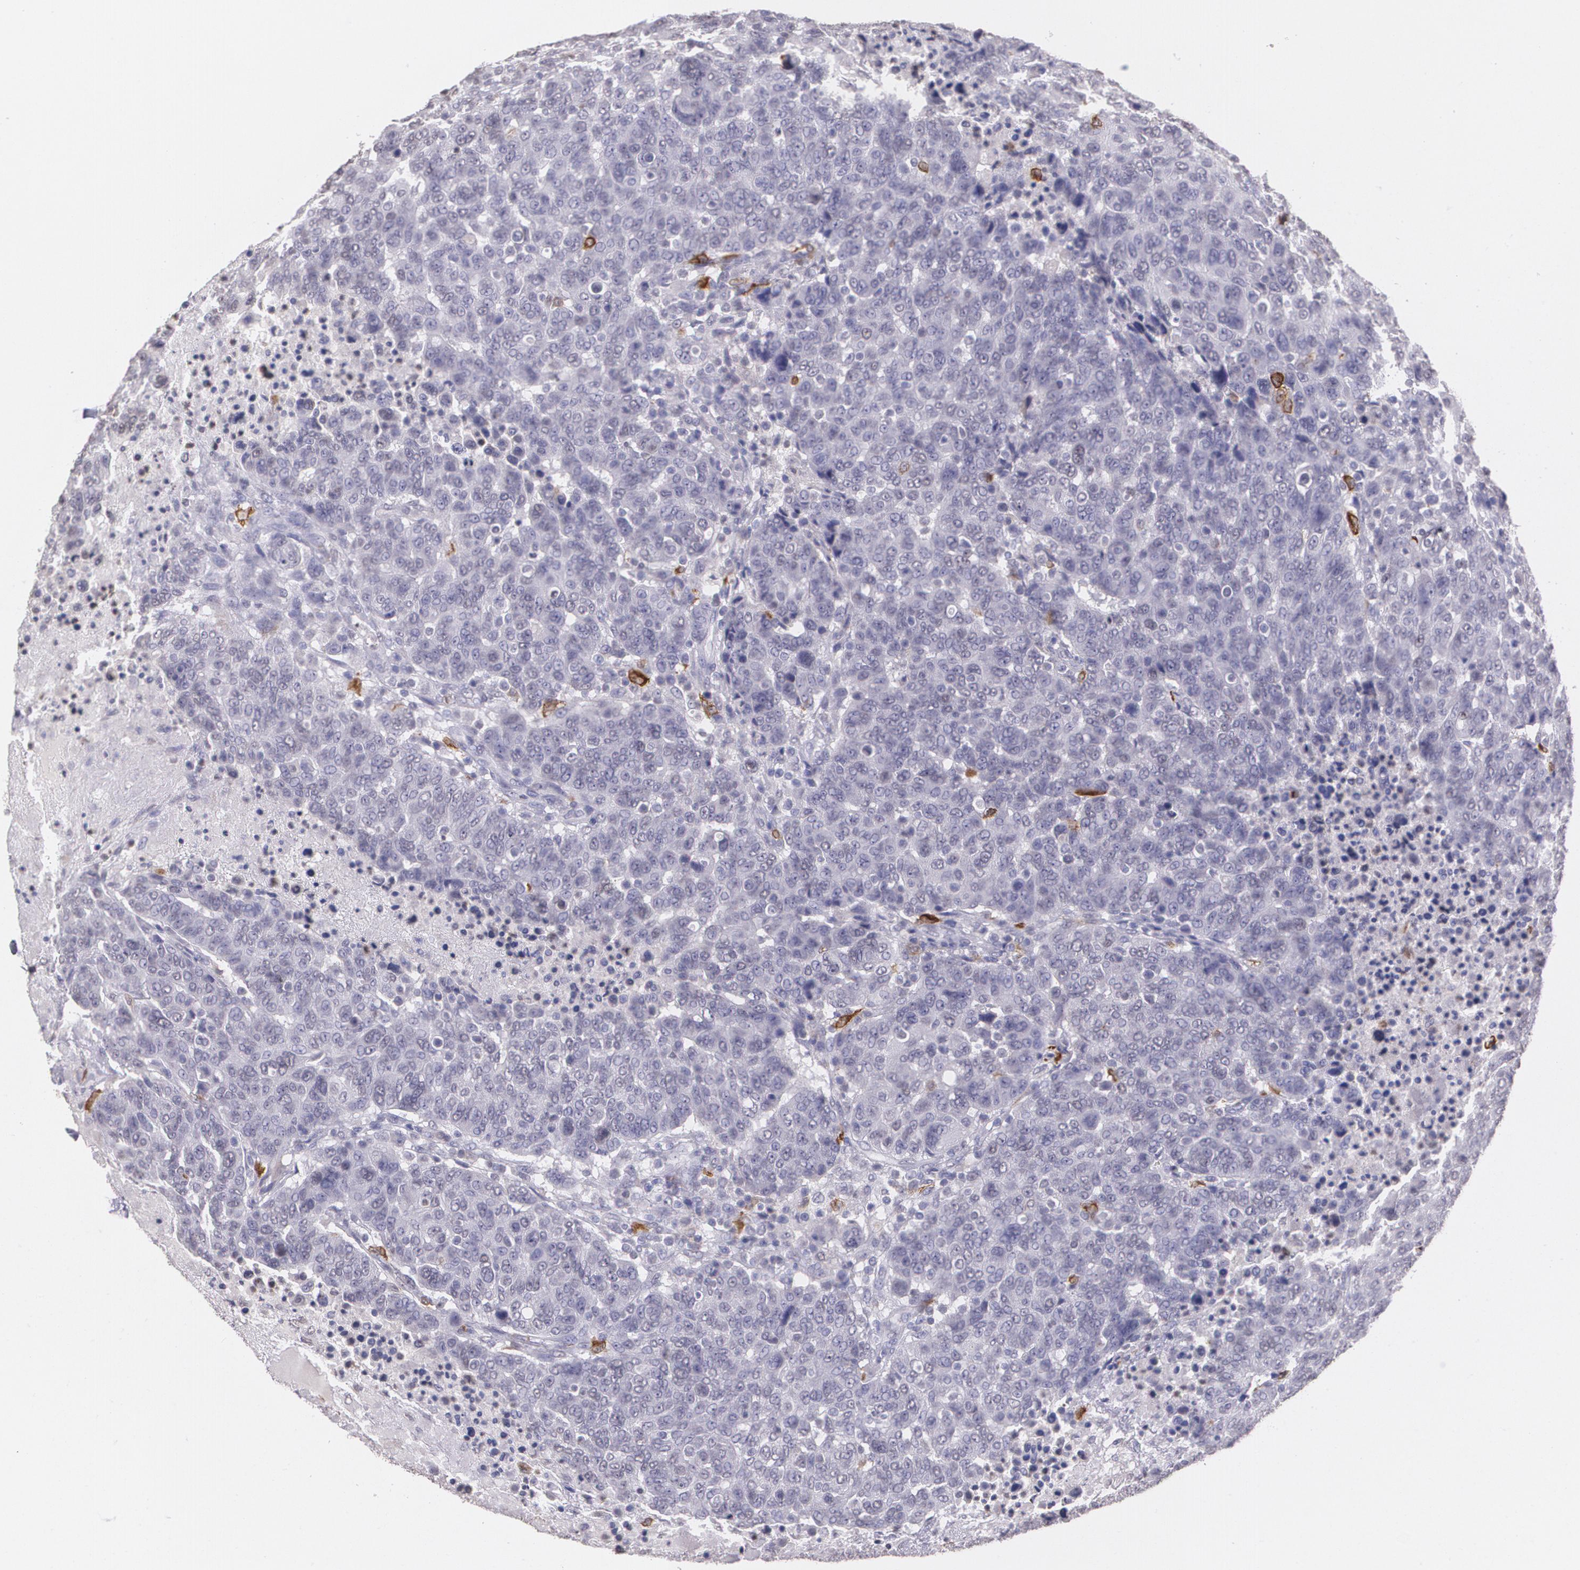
{"staining": {"intensity": "negative", "quantity": "none", "location": "none"}, "tissue": "breast cancer", "cell_type": "Tumor cells", "image_type": "cancer", "snomed": [{"axis": "morphology", "description": "Duct carcinoma"}, {"axis": "topography", "description": "Breast"}], "caption": "IHC image of human infiltrating ductal carcinoma (breast) stained for a protein (brown), which exhibits no staining in tumor cells. (DAB immunohistochemistry (IHC), high magnification).", "gene": "RTN1", "patient": {"sex": "female", "age": 37}}